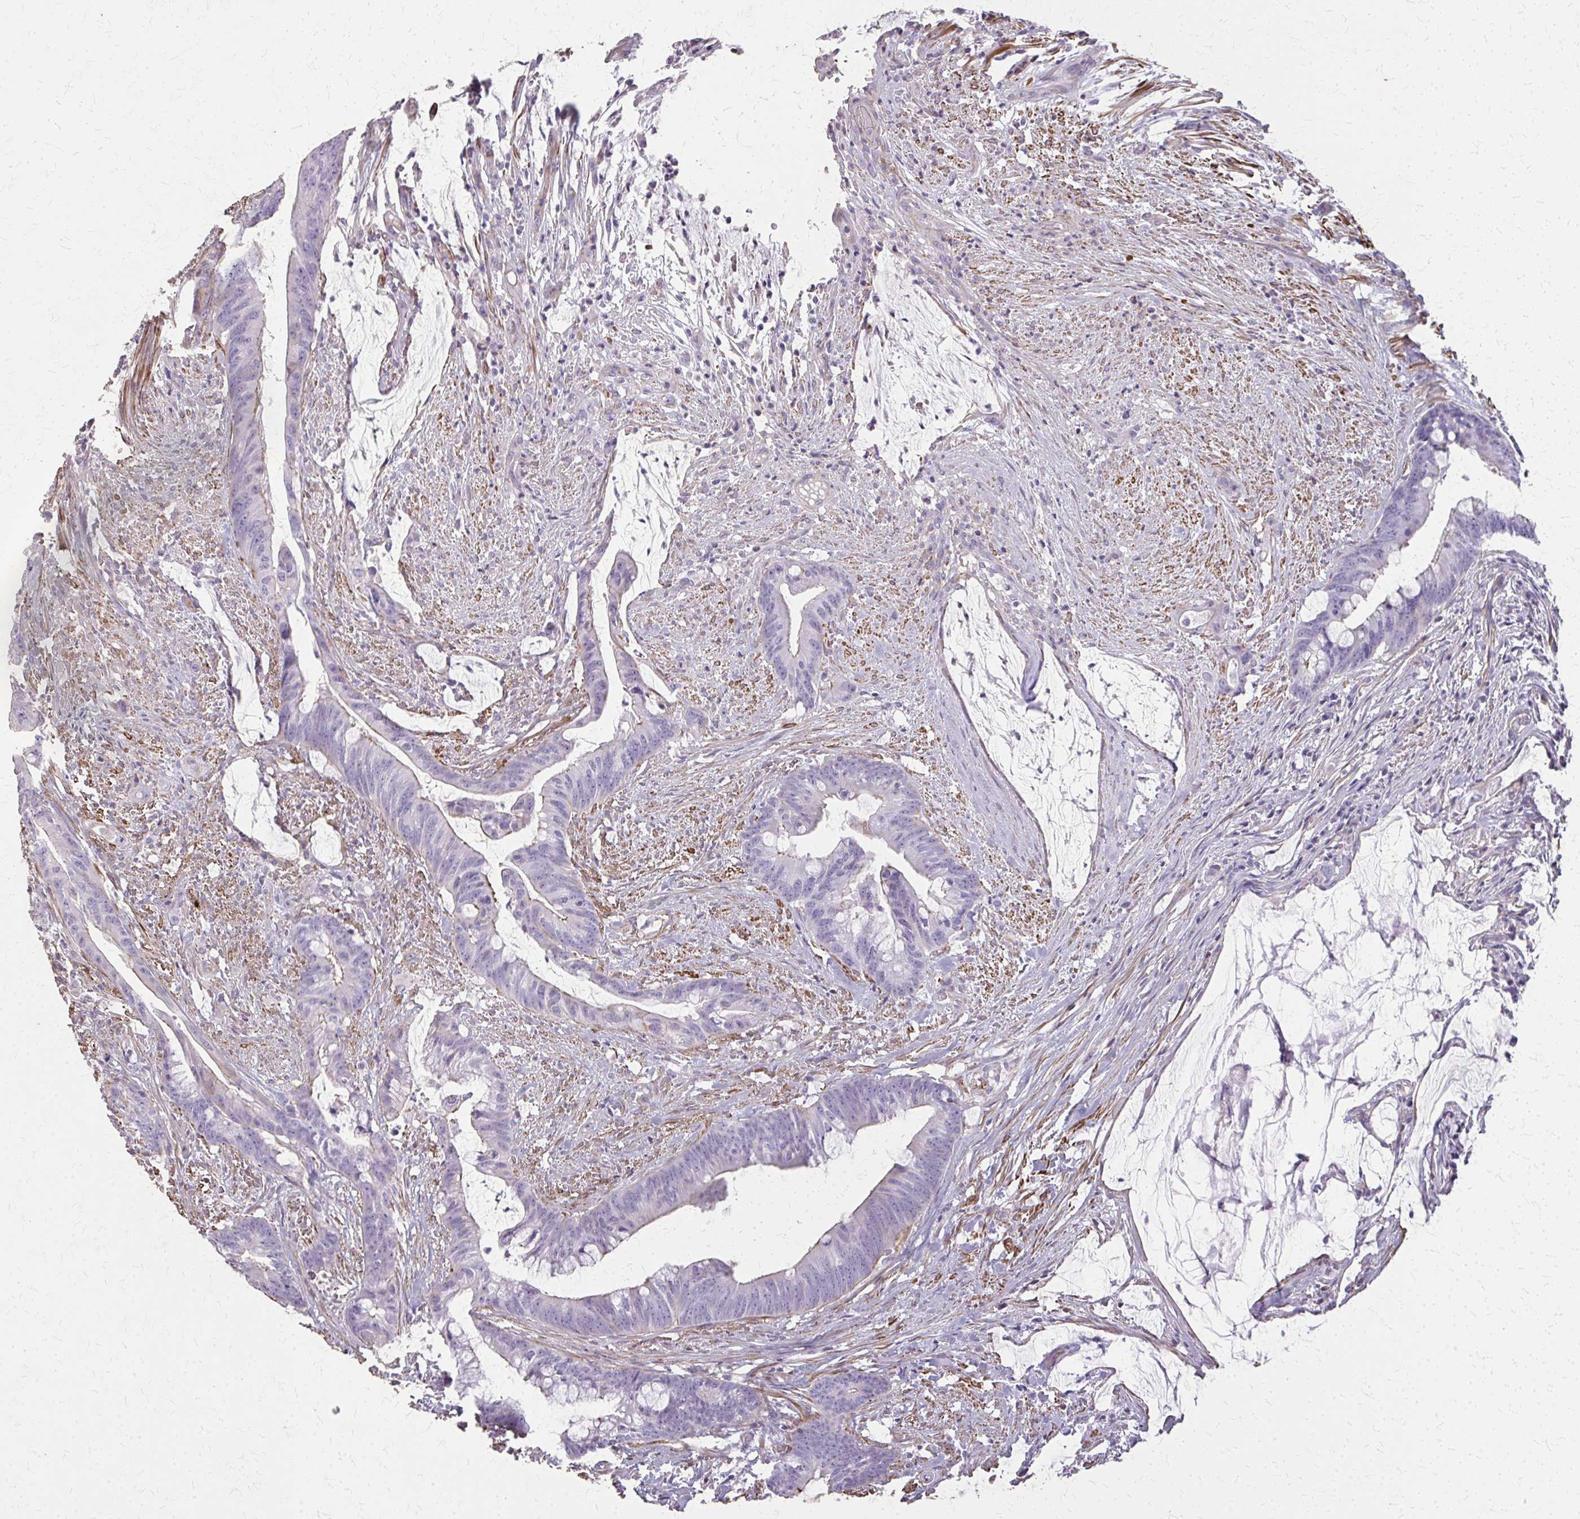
{"staining": {"intensity": "weak", "quantity": "<25%", "location": "cytoplasmic/membranous"}, "tissue": "colorectal cancer", "cell_type": "Tumor cells", "image_type": "cancer", "snomed": [{"axis": "morphology", "description": "Adenocarcinoma, NOS"}, {"axis": "topography", "description": "Colon"}], "caption": "A high-resolution image shows immunohistochemistry (IHC) staining of colorectal adenocarcinoma, which demonstrates no significant expression in tumor cells.", "gene": "TENM4", "patient": {"sex": "male", "age": 62}}